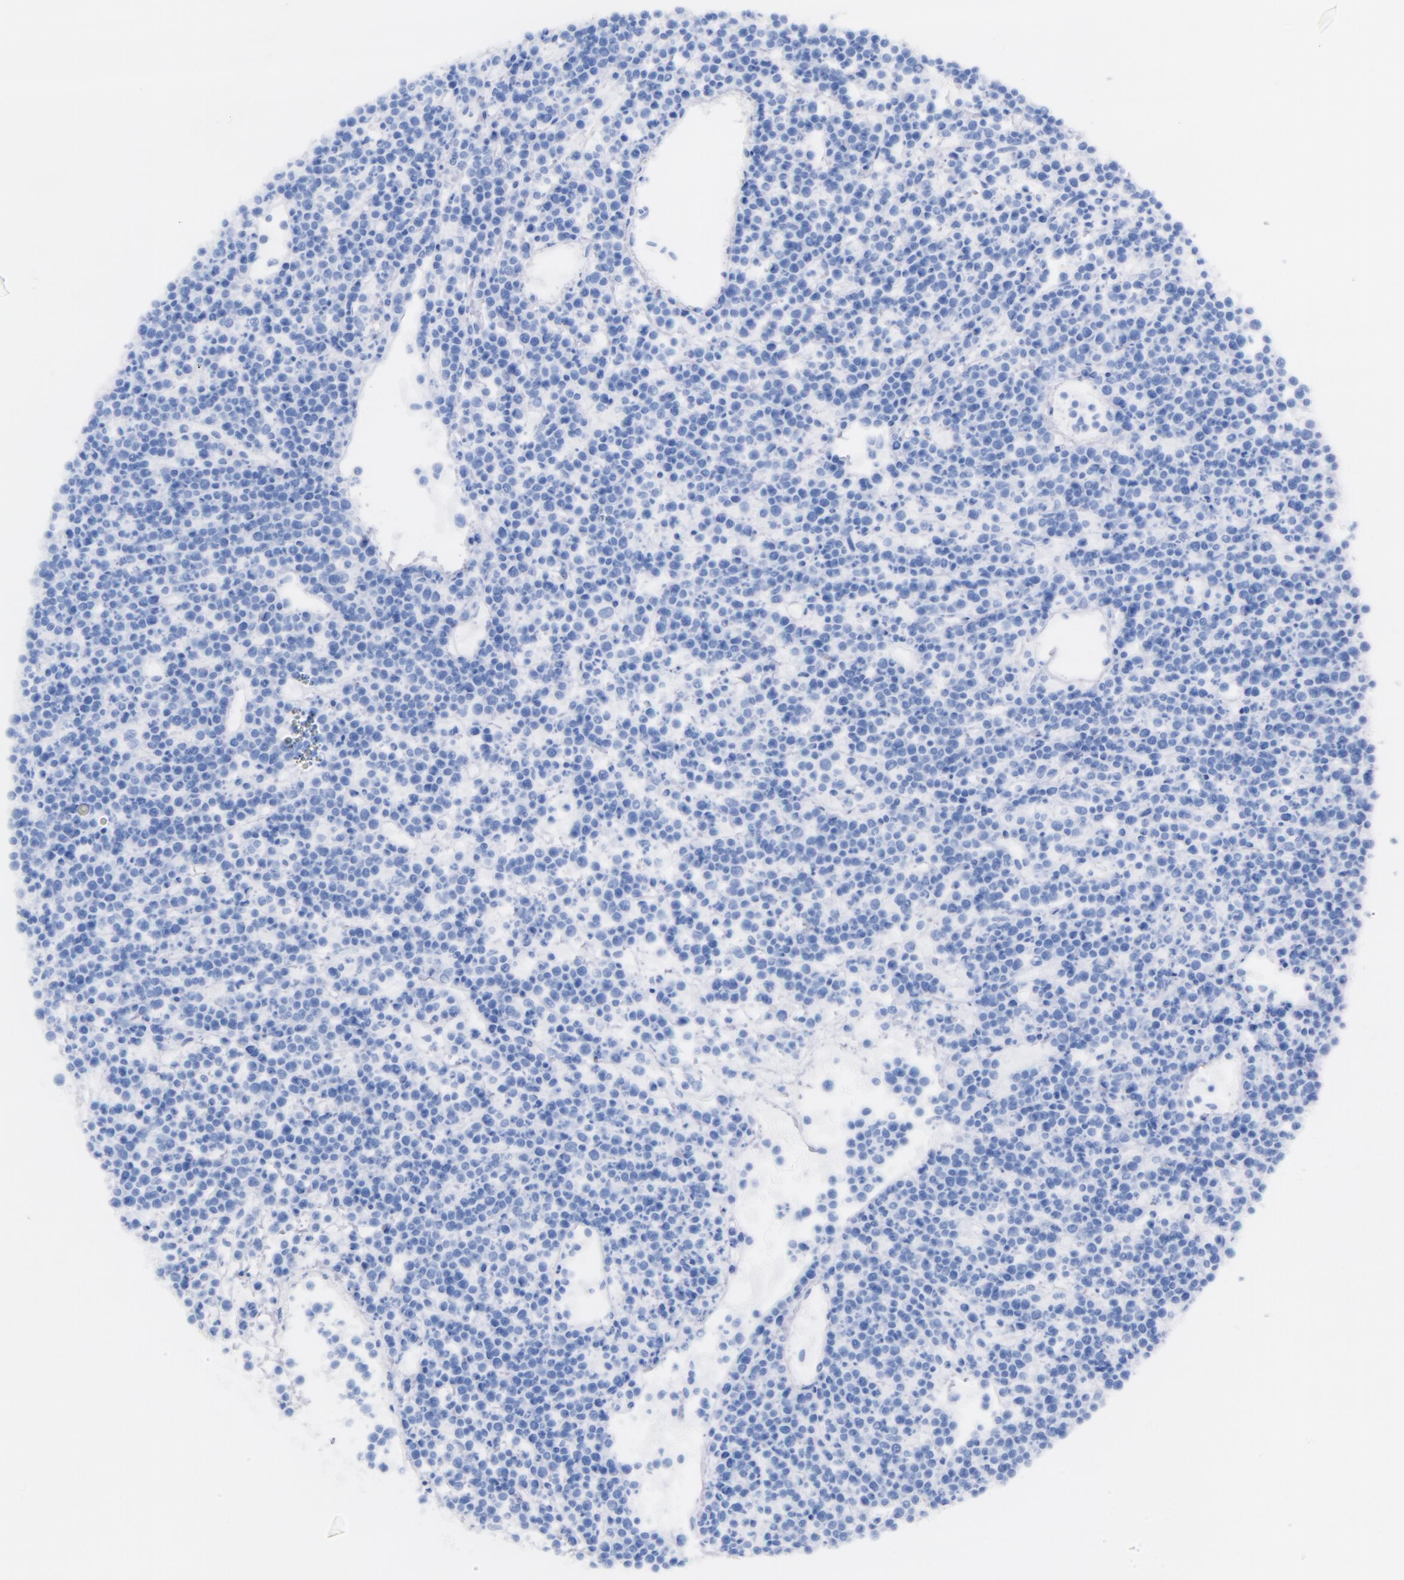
{"staining": {"intensity": "negative", "quantity": "none", "location": "none"}, "tissue": "lymphoma", "cell_type": "Tumor cells", "image_type": "cancer", "snomed": [{"axis": "morphology", "description": "Malignant lymphoma, non-Hodgkin's type, High grade"}, {"axis": "topography", "description": "Ovary"}], "caption": "Tumor cells show no significant positivity in lymphoma.", "gene": "CD44", "patient": {"sex": "female", "age": 56}}